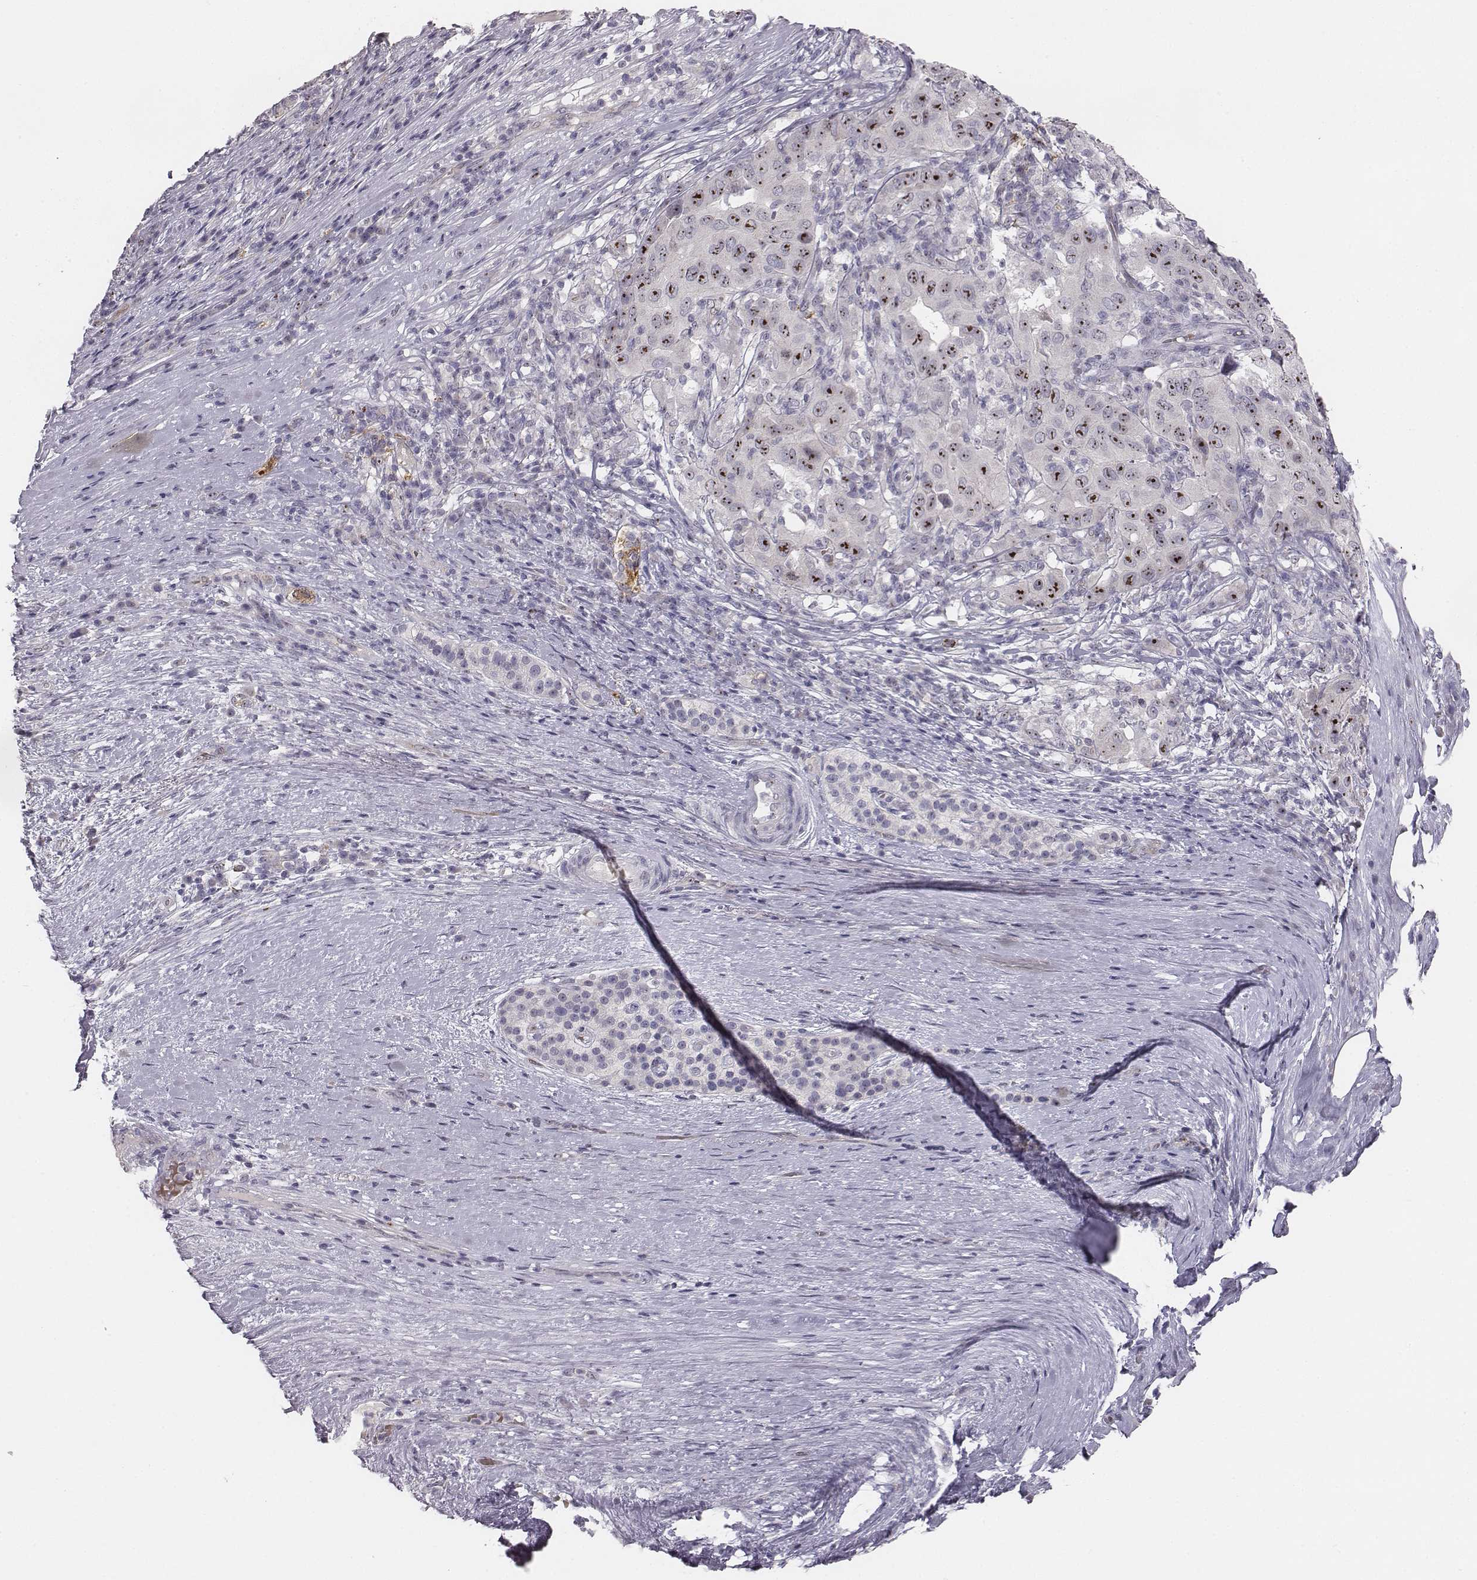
{"staining": {"intensity": "strong", "quantity": ">75%", "location": "nuclear"}, "tissue": "pancreatic cancer", "cell_type": "Tumor cells", "image_type": "cancer", "snomed": [{"axis": "morphology", "description": "Adenocarcinoma, NOS"}, {"axis": "topography", "description": "Pancreas"}], "caption": "Immunohistochemical staining of human pancreatic adenocarcinoma reveals high levels of strong nuclear expression in about >75% of tumor cells. The protein of interest is stained brown, and the nuclei are stained in blue (DAB (3,3'-diaminobenzidine) IHC with brightfield microscopy, high magnification).", "gene": "NIFK", "patient": {"sex": "male", "age": 63}}